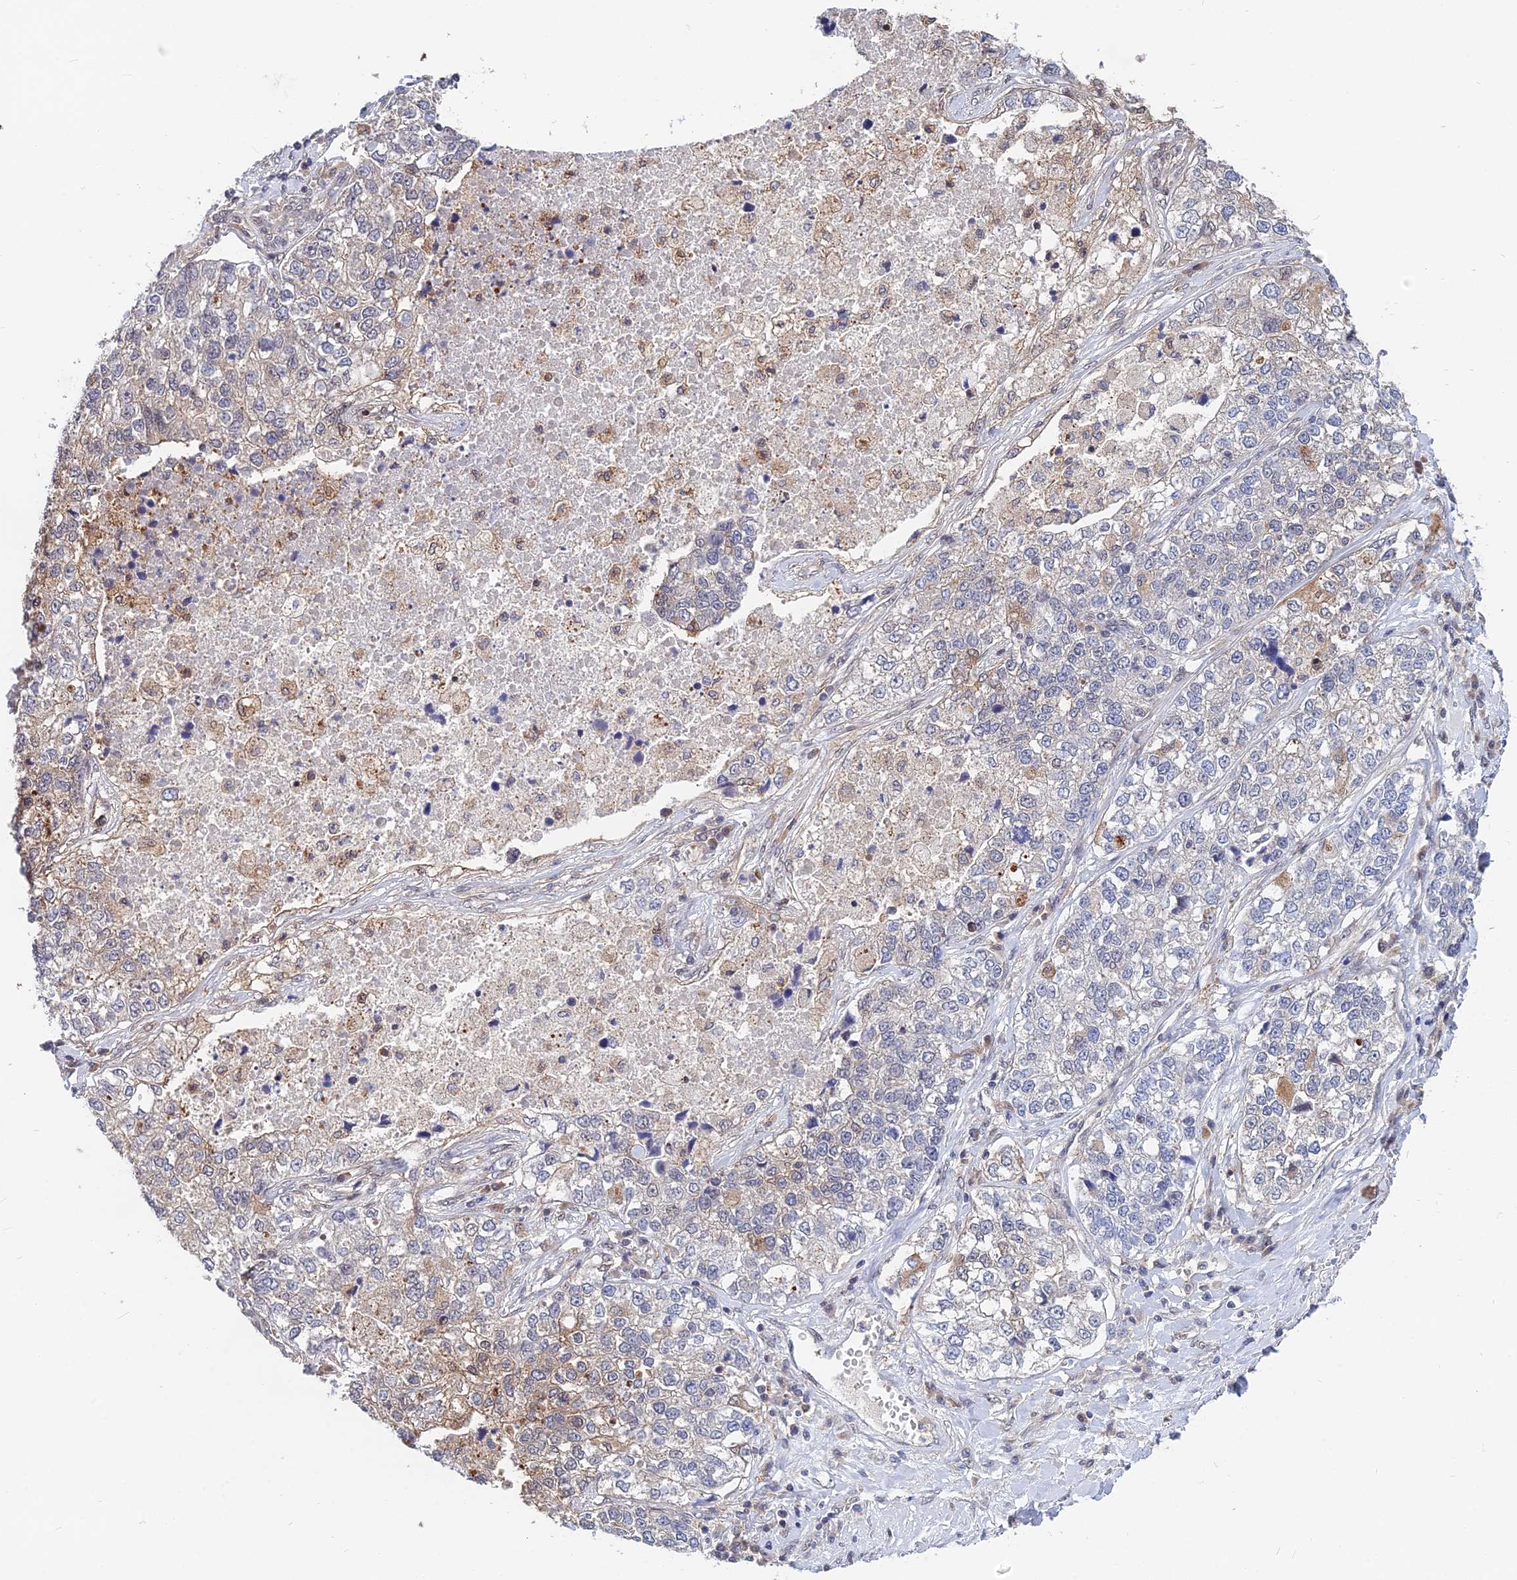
{"staining": {"intensity": "weak", "quantity": "25%-75%", "location": "cytoplasmic/membranous"}, "tissue": "lung cancer", "cell_type": "Tumor cells", "image_type": "cancer", "snomed": [{"axis": "morphology", "description": "Adenocarcinoma, NOS"}, {"axis": "topography", "description": "Lung"}], "caption": "Brown immunohistochemical staining in lung cancer shows weak cytoplasmic/membranous expression in about 25%-75% of tumor cells.", "gene": "B3GALT4", "patient": {"sex": "male", "age": 49}}